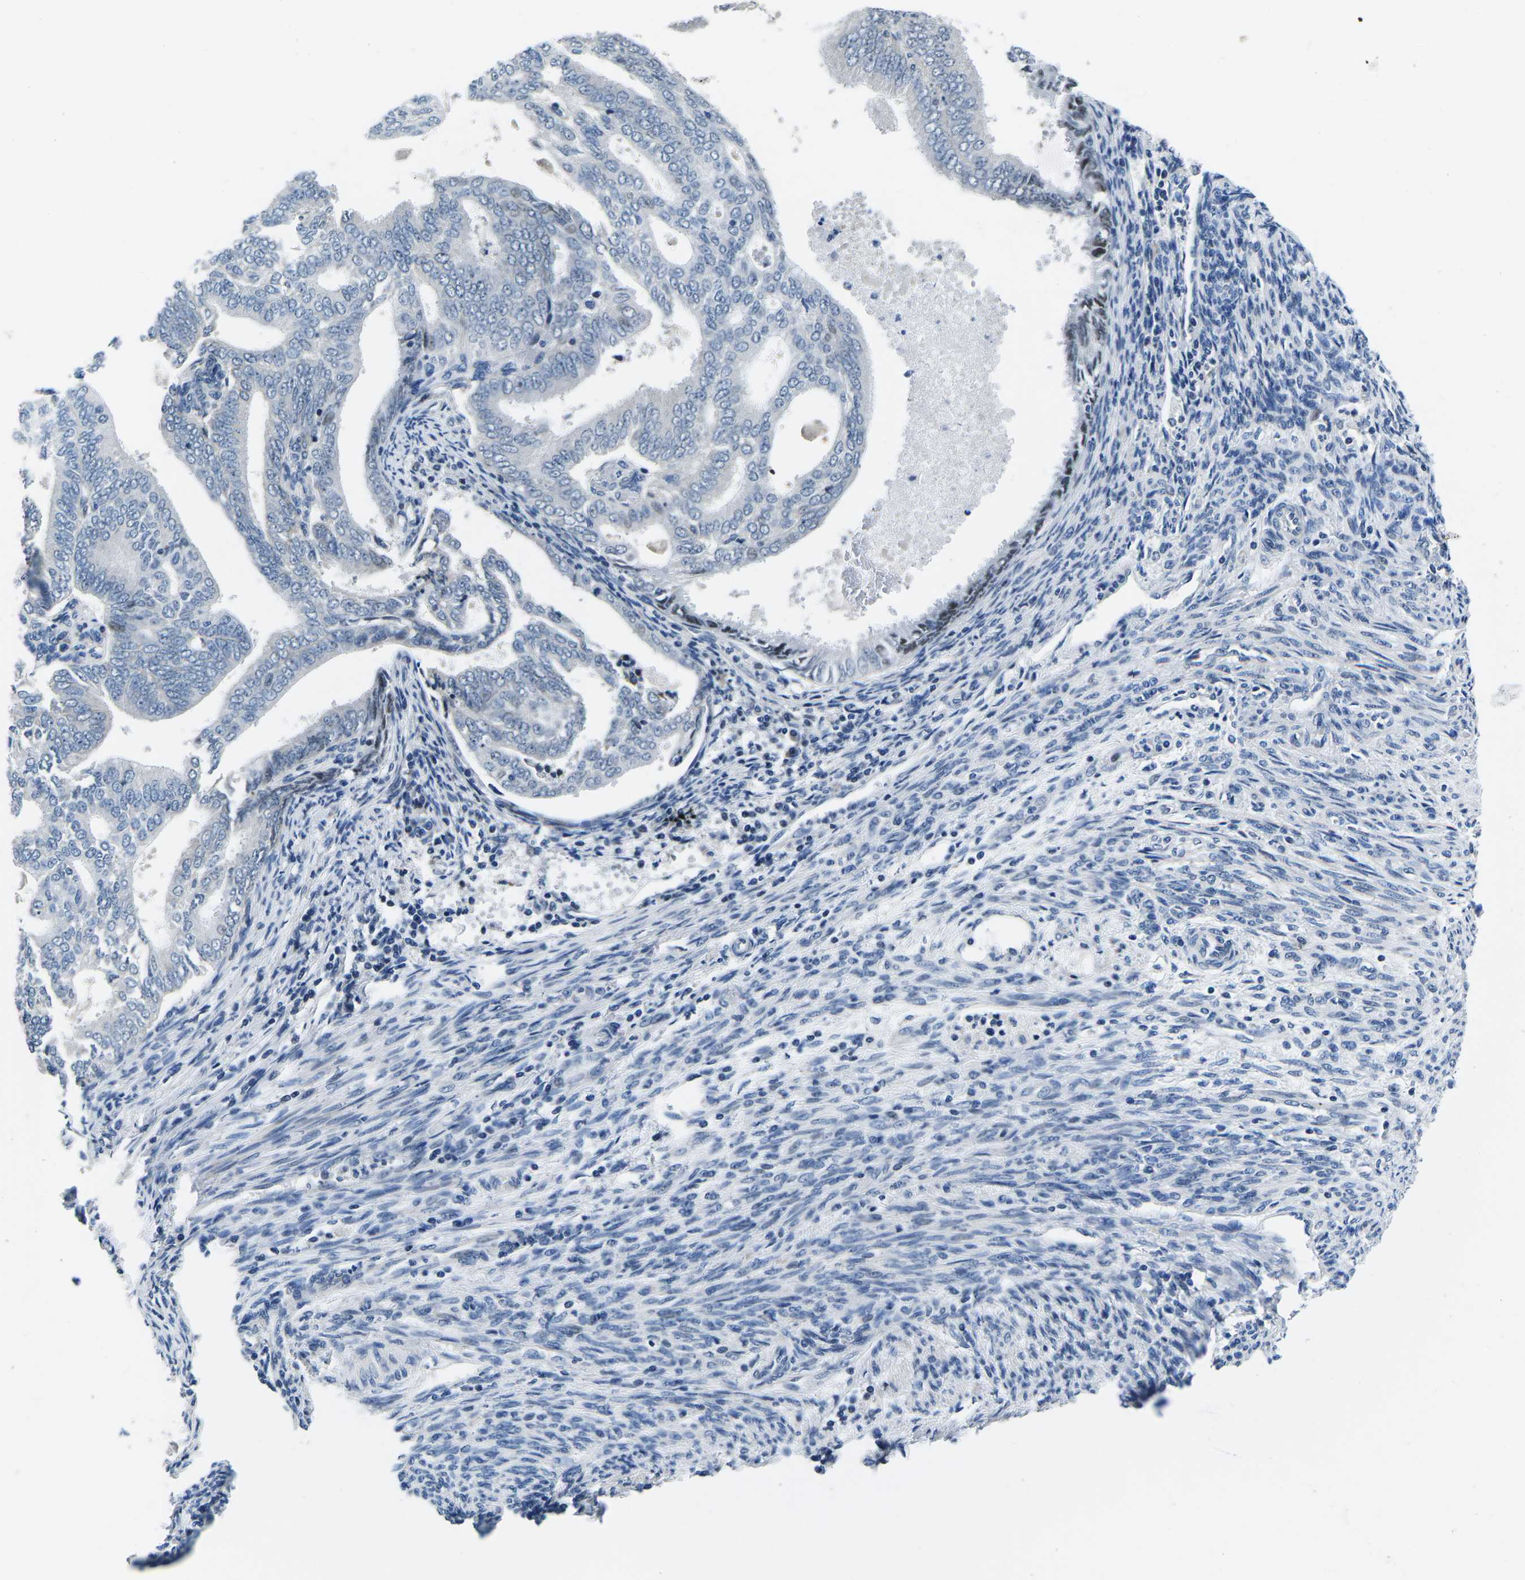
{"staining": {"intensity": "strong", "quantity": "<25%", "location": "nuclear"}, "tissue": "endometrial cancer", "cell_type": "Tumor cells", "image_type": "cancer", "snomed": [{"axis": "morphology", "description": "Adenocarcinoma, NOS"}, {"axis": "topography", "description": "Endometrium"}], "caption": "Endometrial cancer stained with IHC reveals strong nuclear expression in approximately <25% of tumor cells.", "gene": "CDC73", "patient": {"sex": "female", "age": 58}}